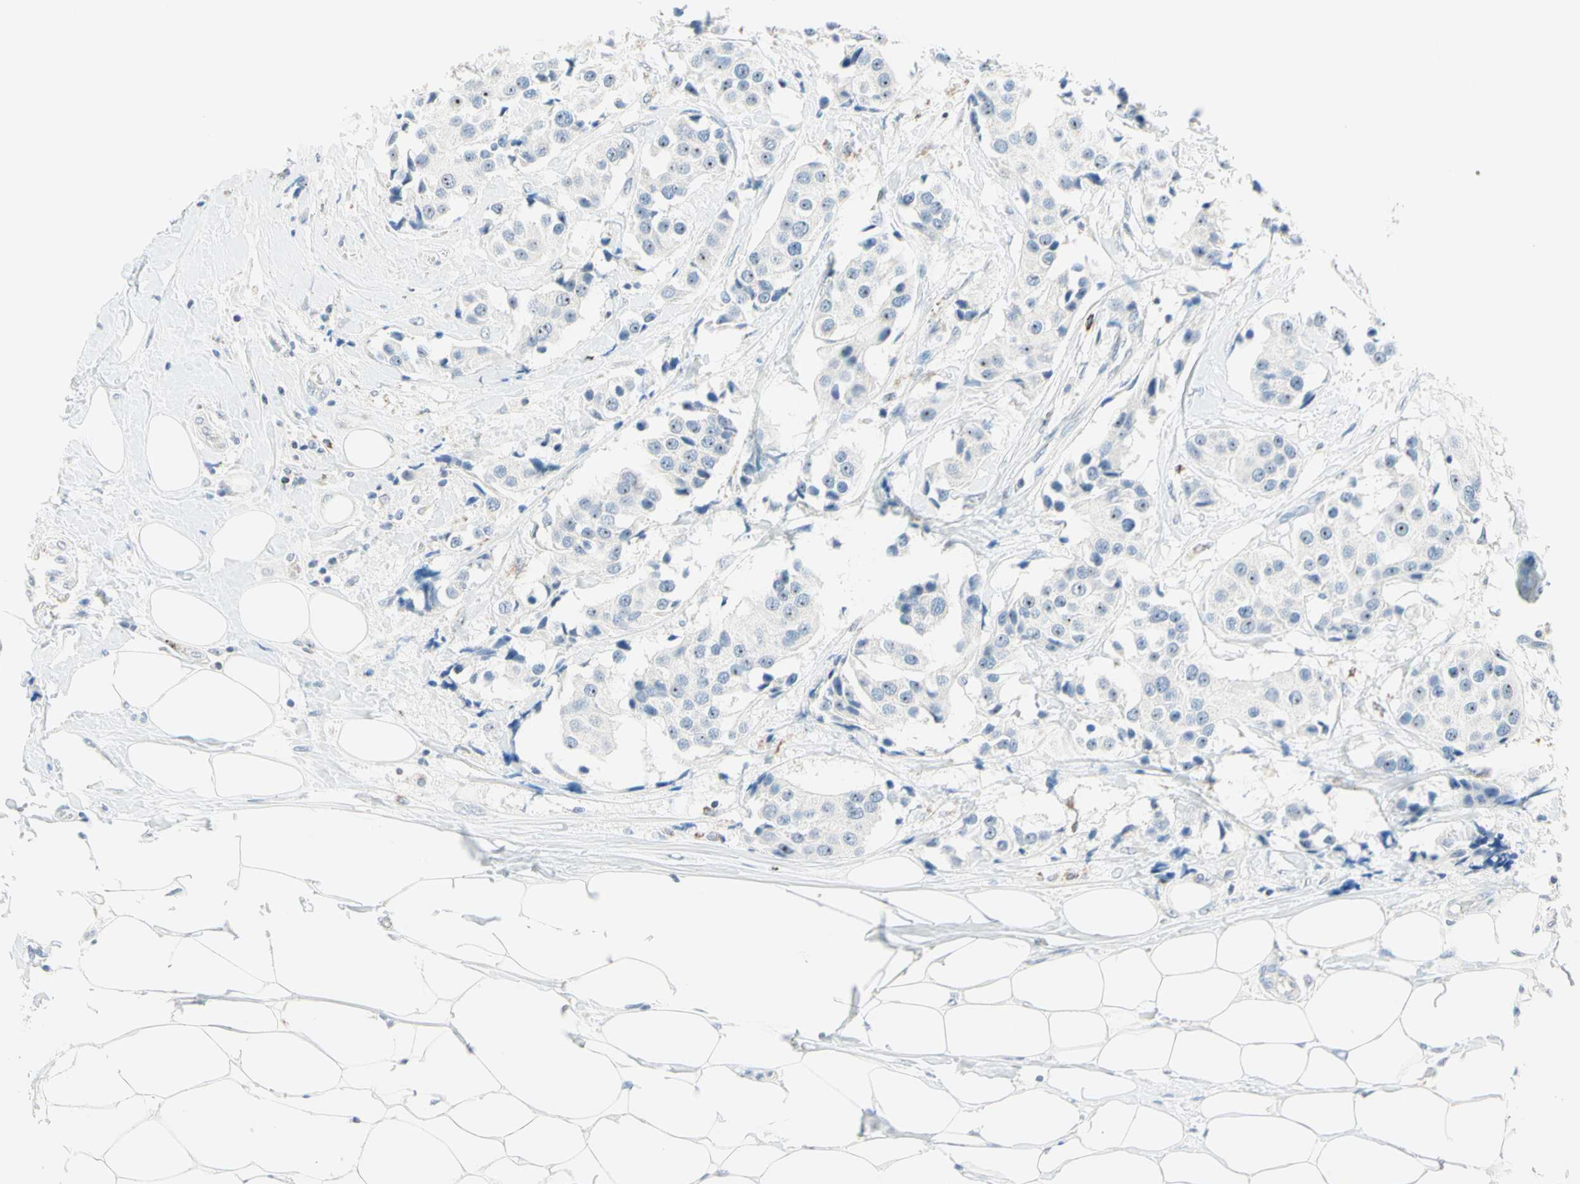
{"staining": {"intensity": "weak", "quantity": "25%-75%", "location": "nuclear"}, "tissue": "breast cancer", "cell_type": "Tumor cells", "image_type": "cancer", "snomed": [{"axis": "morphology", "description": "Normal tissue, NOS"}, {"axis": "morphology", "description": "Duct carcinoma"}, {"axis": "topography", "description": "Breast"}], "caption": "Human breast infiltrating ductal carcinoma stained with a brown dye reveals weak nuclear positive expression in about 25%-75% of tumor cells.", "gene": "CYSLTR1", "patient": {"sex": "female", "age": 39}}